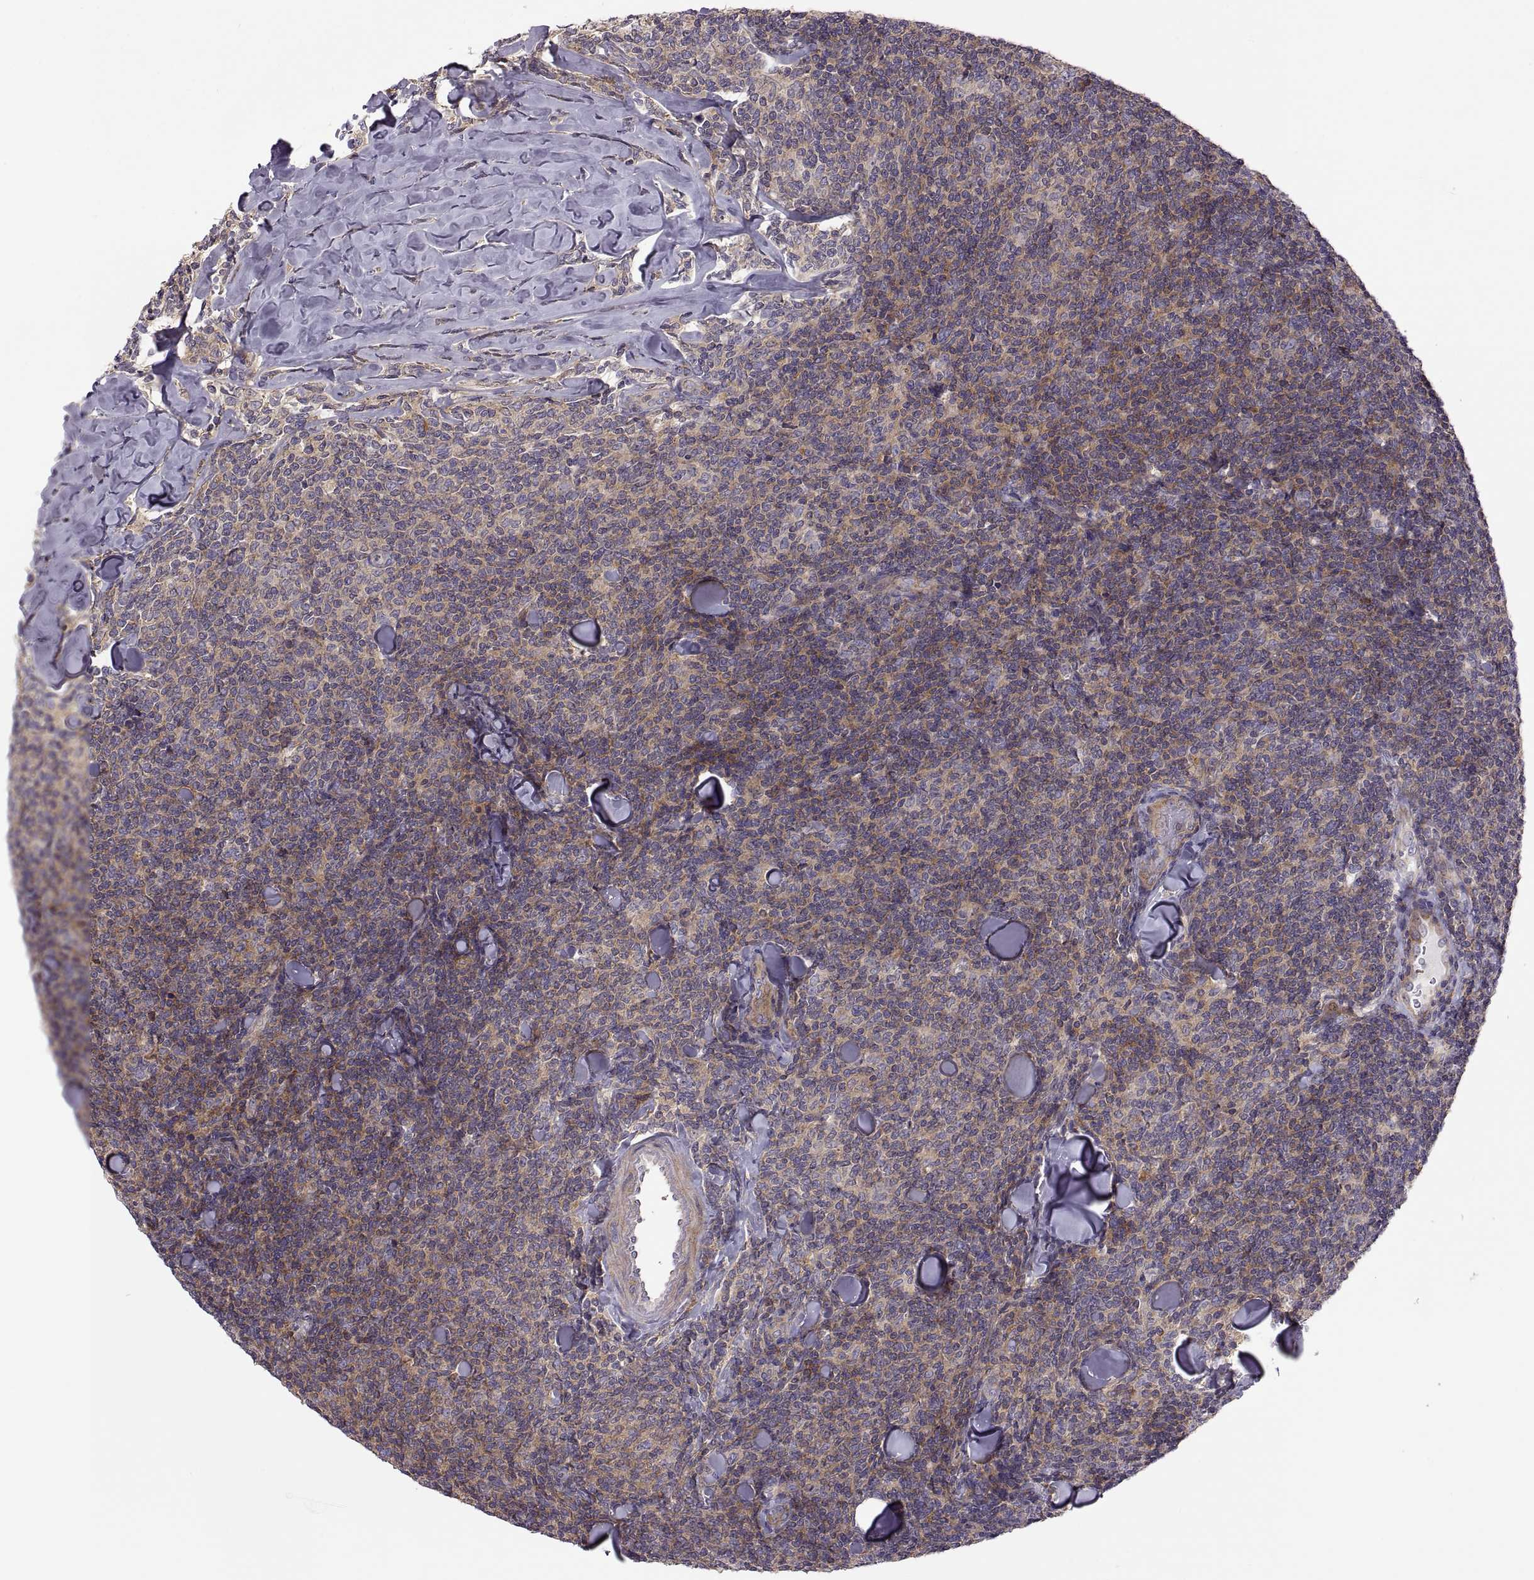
{"staining": {"intensity": "moderate", "quantity": ">75%", "location": "cytoplasmic/membranous"}, "tissue": "lymphoma", "cell_type": "Tumor cells", "image_type": "cancer", "snomed": [{"axis": "morphology", "description": "Malignant lymphoma, non-Hodgkin's type, Low grade"}, {"axis": "topography", "description": "Lymph node"}], "caption": "Protein expression by immunohistochemistry (IHC) exhibits moderate cytoplasmic/membranous expression in approximately >75% of tumor cells in low-grade malignant lymphoma, non-Hodgkin's type.", "gene": "SPATA32", "patient": {"sex": "female", "age": 56}}